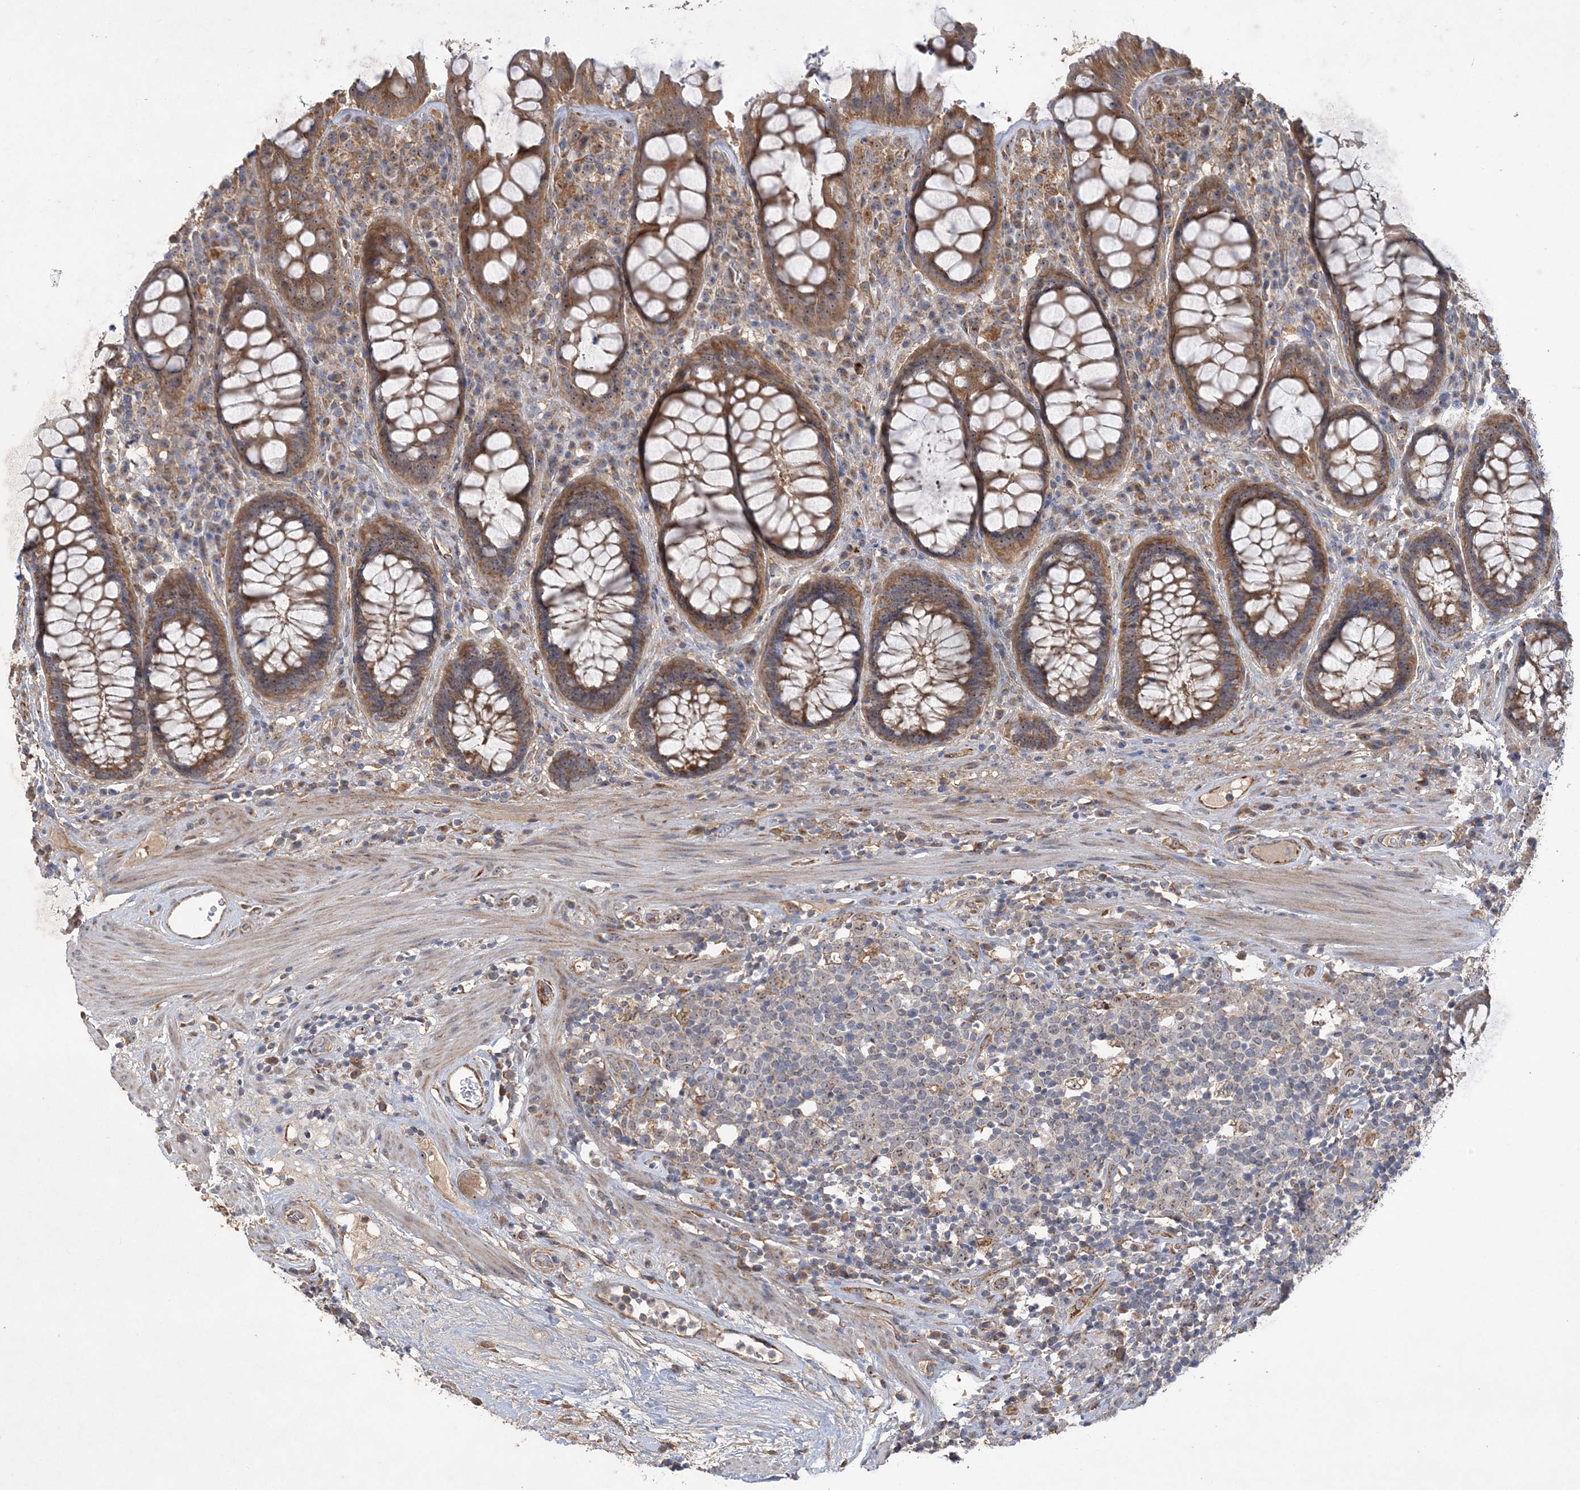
{"staining": {"intensity": "moderate", "quantity": ">75%", "location": "cytoplasmic/membranous,nuclear"}, "tissue": "rectum", "cell_type": "Glandular cells", "image_type": "normal", "snomed": [{"axis": "morphology", "description": "Normal tissue, NOS"}, {"axis": "topography", "description": "Rectum"}], "caption": "Immunohistochemistry (DAB (3,3'-diaminobenzidine)) staining of unremarkable human rectum reveals moderate cytoplasmic/membranous,nuclear protein staining in approximately >75% of glandular cells.", "gene": "FEZ2", "patient": {"sex": "male", "age": 64}}